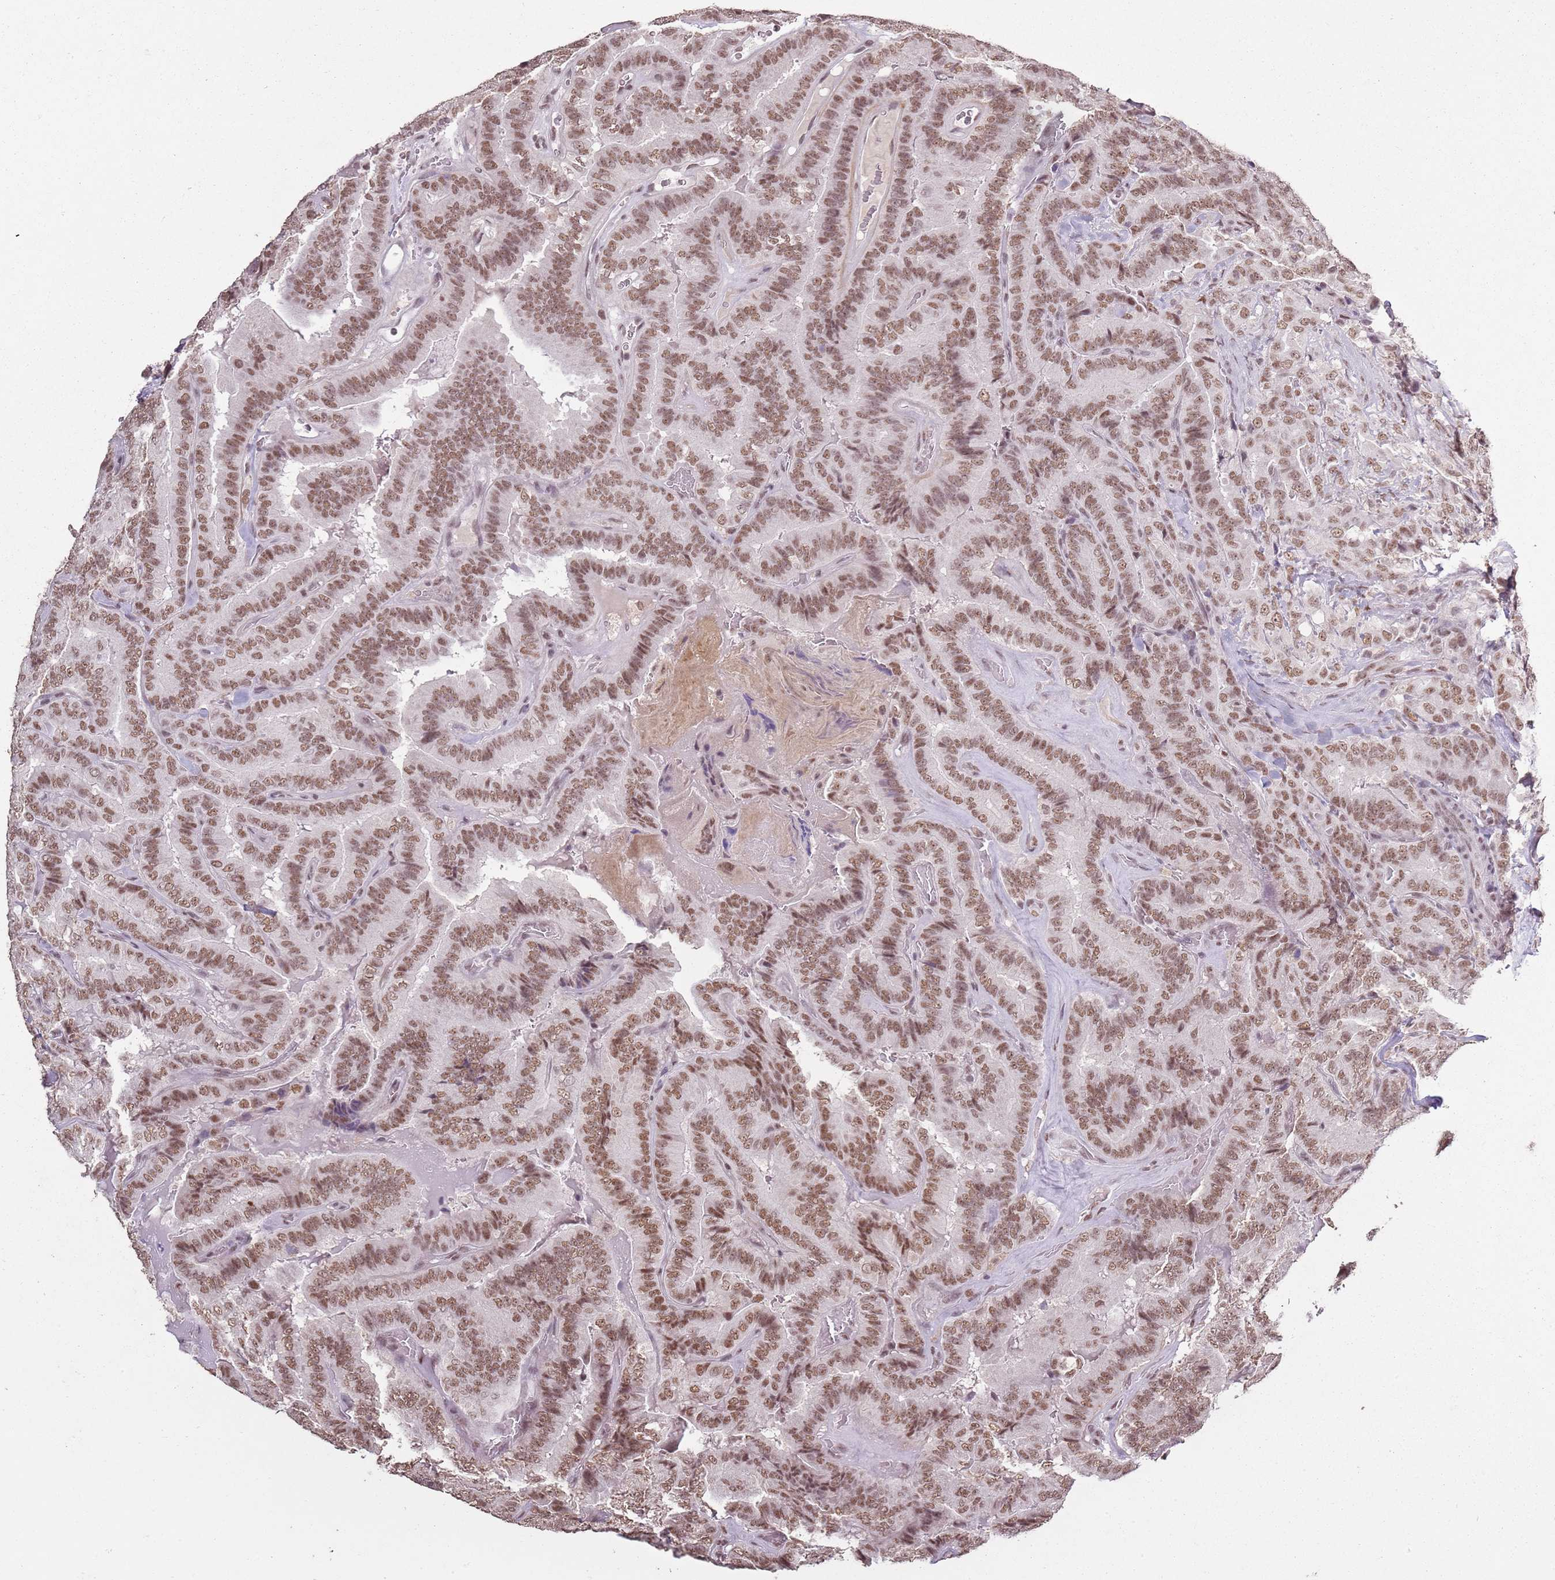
{"staining": {"intensity": "moderate", "quantity": ">75%", "location": "nuclear"}, "tissue": "thyroid cancer", "cell_type": "Tumor cells", "image_type": "cancer", "snomed": [{"axis": "morphology", "description": "Papillary adenocarcinoma, NOS"}, {"axis": "topography", "description": "Thyroid gland"}], "caption": "Thyroid papillary adenocarcinoma stained with IHC reveals moderate nuclear positivity in about >75% of tumor cells. Using DAB (3,3'-diaminobenzidine) (brown) and hematoxylin (blue) stains, captured at high magnification using brightfield microscopy.", "gene": "ARL14EP", "patient": {"sex": "male", "age": 61}}